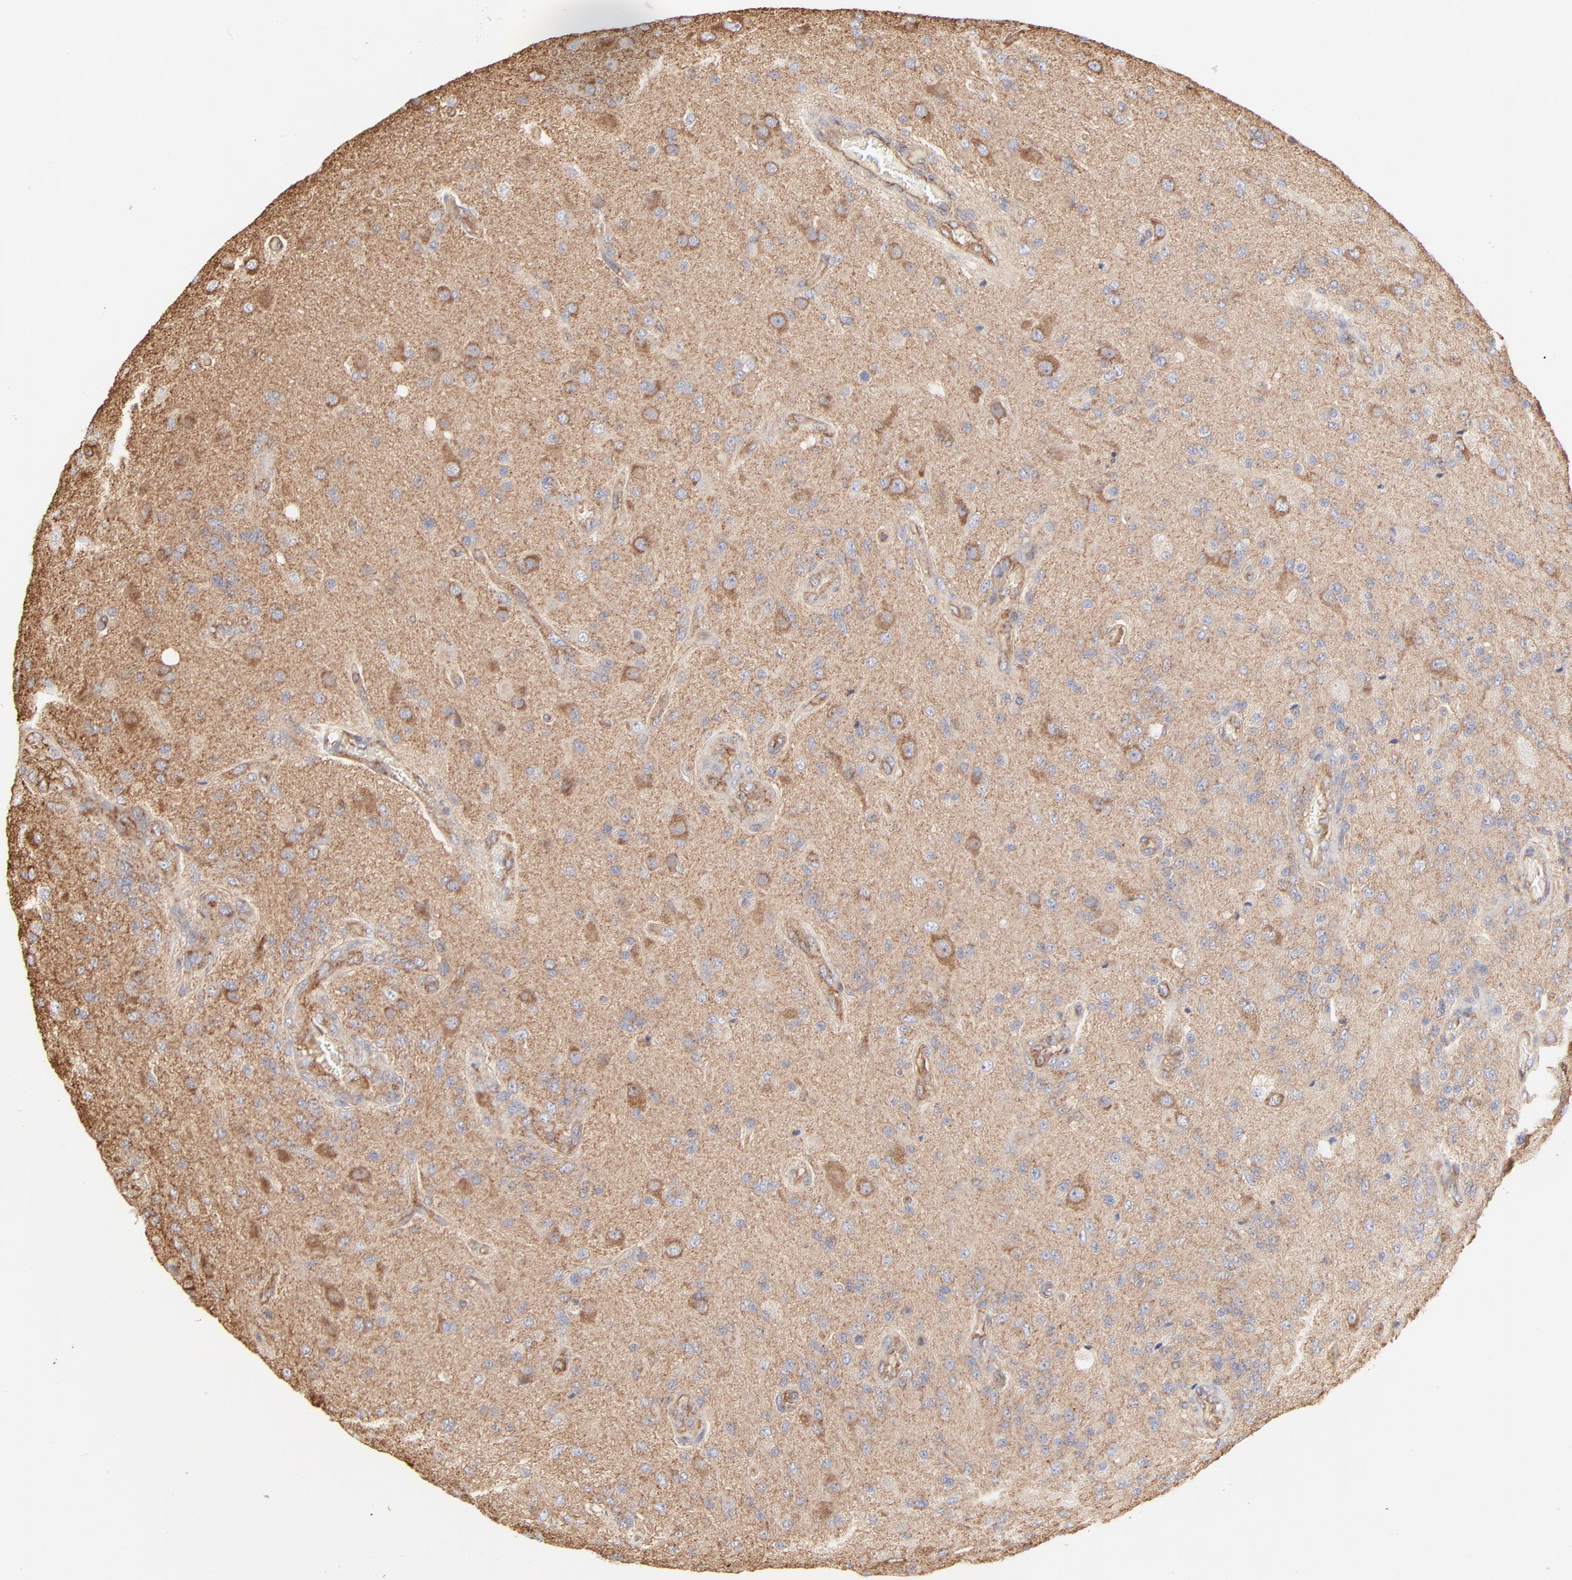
{"staining": {"intensity": "moderate", "quantity": "25%-75%", "location": "cytoplasmic/membranous"}, "tissue": "glioma", "cell_type": "Tumor cells", "image_type": "cancer", "snomed": [{"axis": "morphology", "description": "Normal tissue, NOS"}, {"axis": "morphology", "description": "Glioma, malignant, High grade"}, {"axis": "topography", "description": "Cerebral cortex"}], "caption": "Malignant glioma (high-grade) stained with a protein marker shows moderate staining in tumor cells.", "gene": "CLTB", "patient": {"sex": "male", "age": 77}}